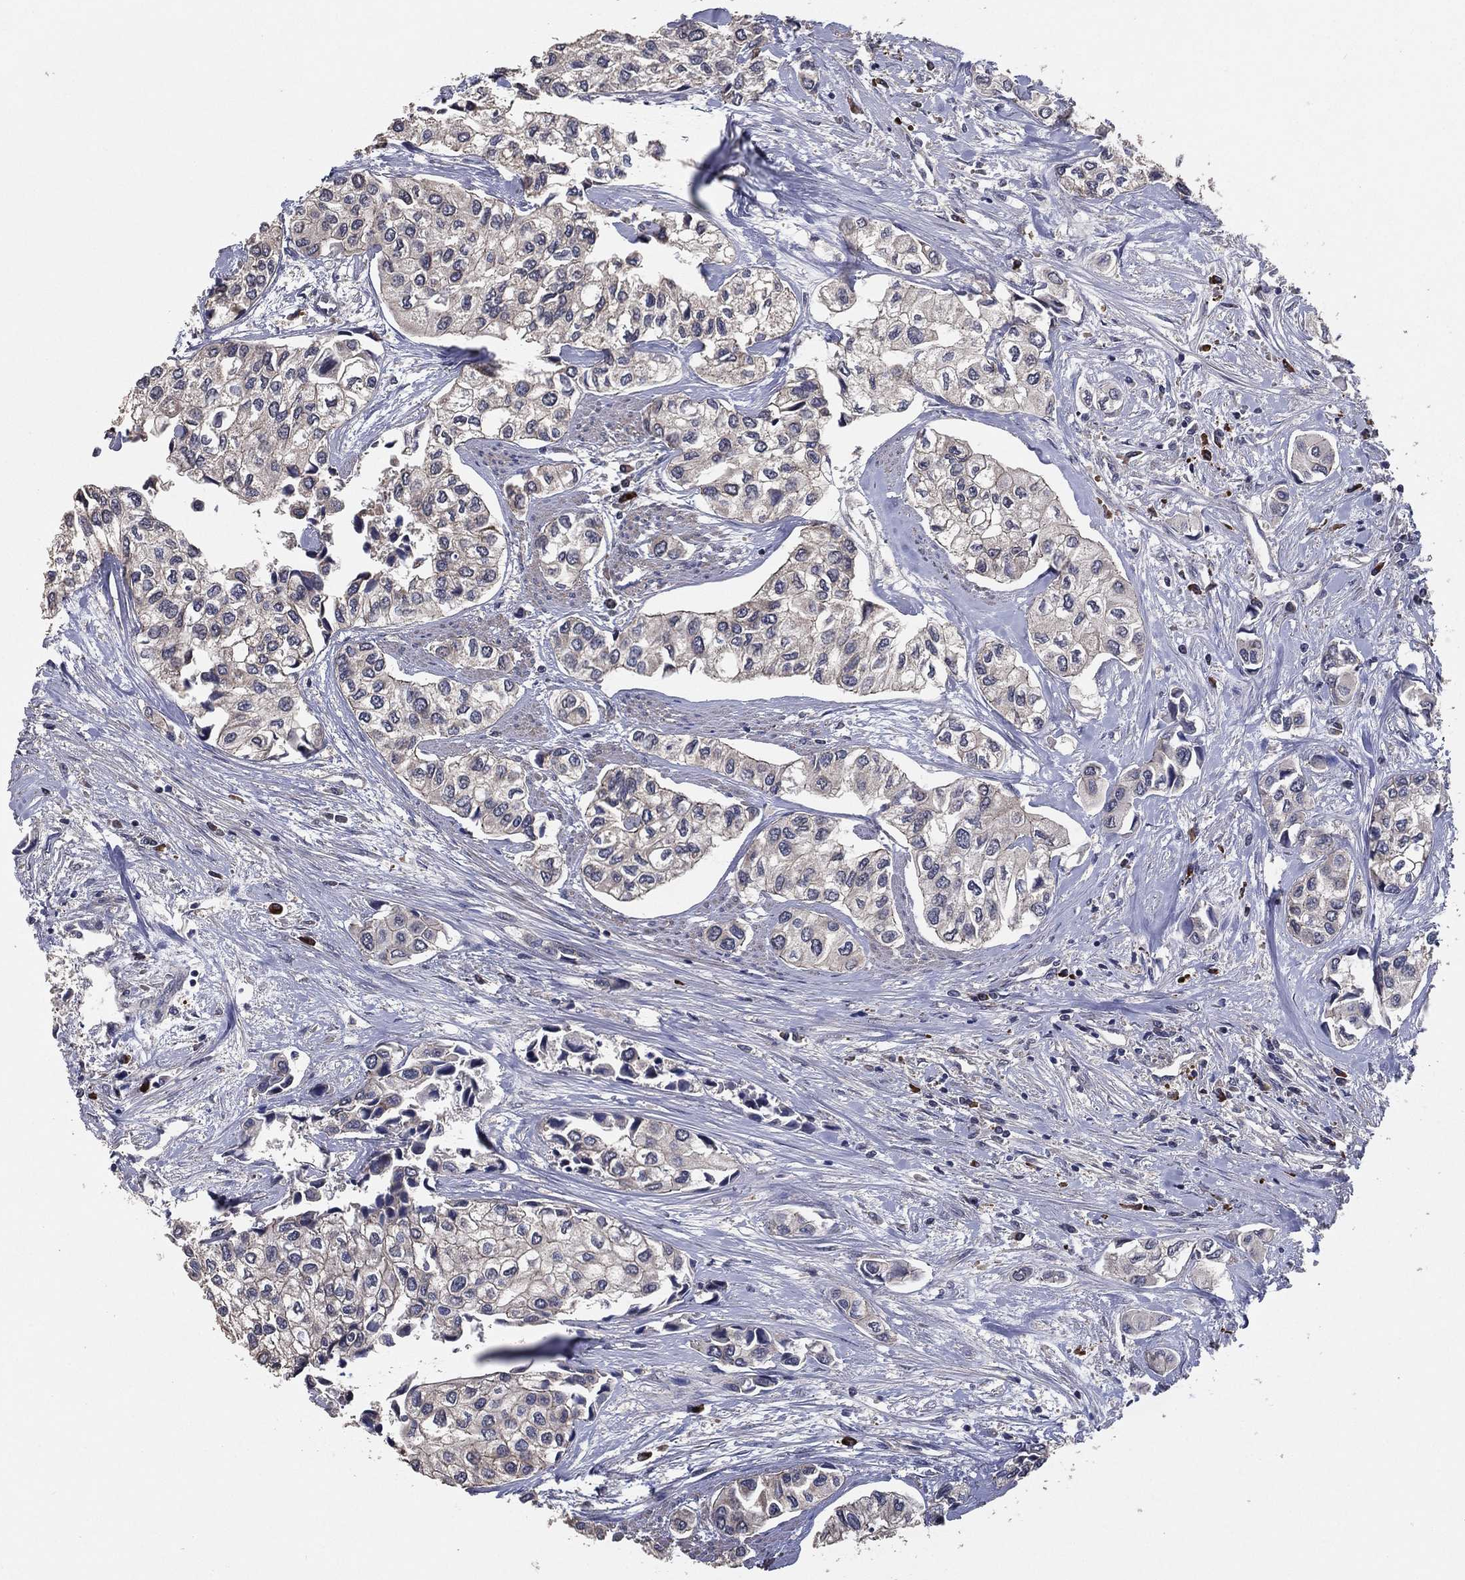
{"staining": {"intensity": "negative", "quantity": "none", "location": "none"}, "tissue": "urothelial cancer", "cell_type": "Tumor cells", "image_type": "cancer", "snomed": [{"axis": "morphology", "description": "Urothelial carcinoma, High grade"}, {"axis": "topography", "description": "Urinary bladder"}], "caption": "The immunohistochemistry histopathology image has no significant staining in tumor cells of urothelial cancer tissue.", "gene": "PCNT", "patient": {"sex": "male", "age": 73}}